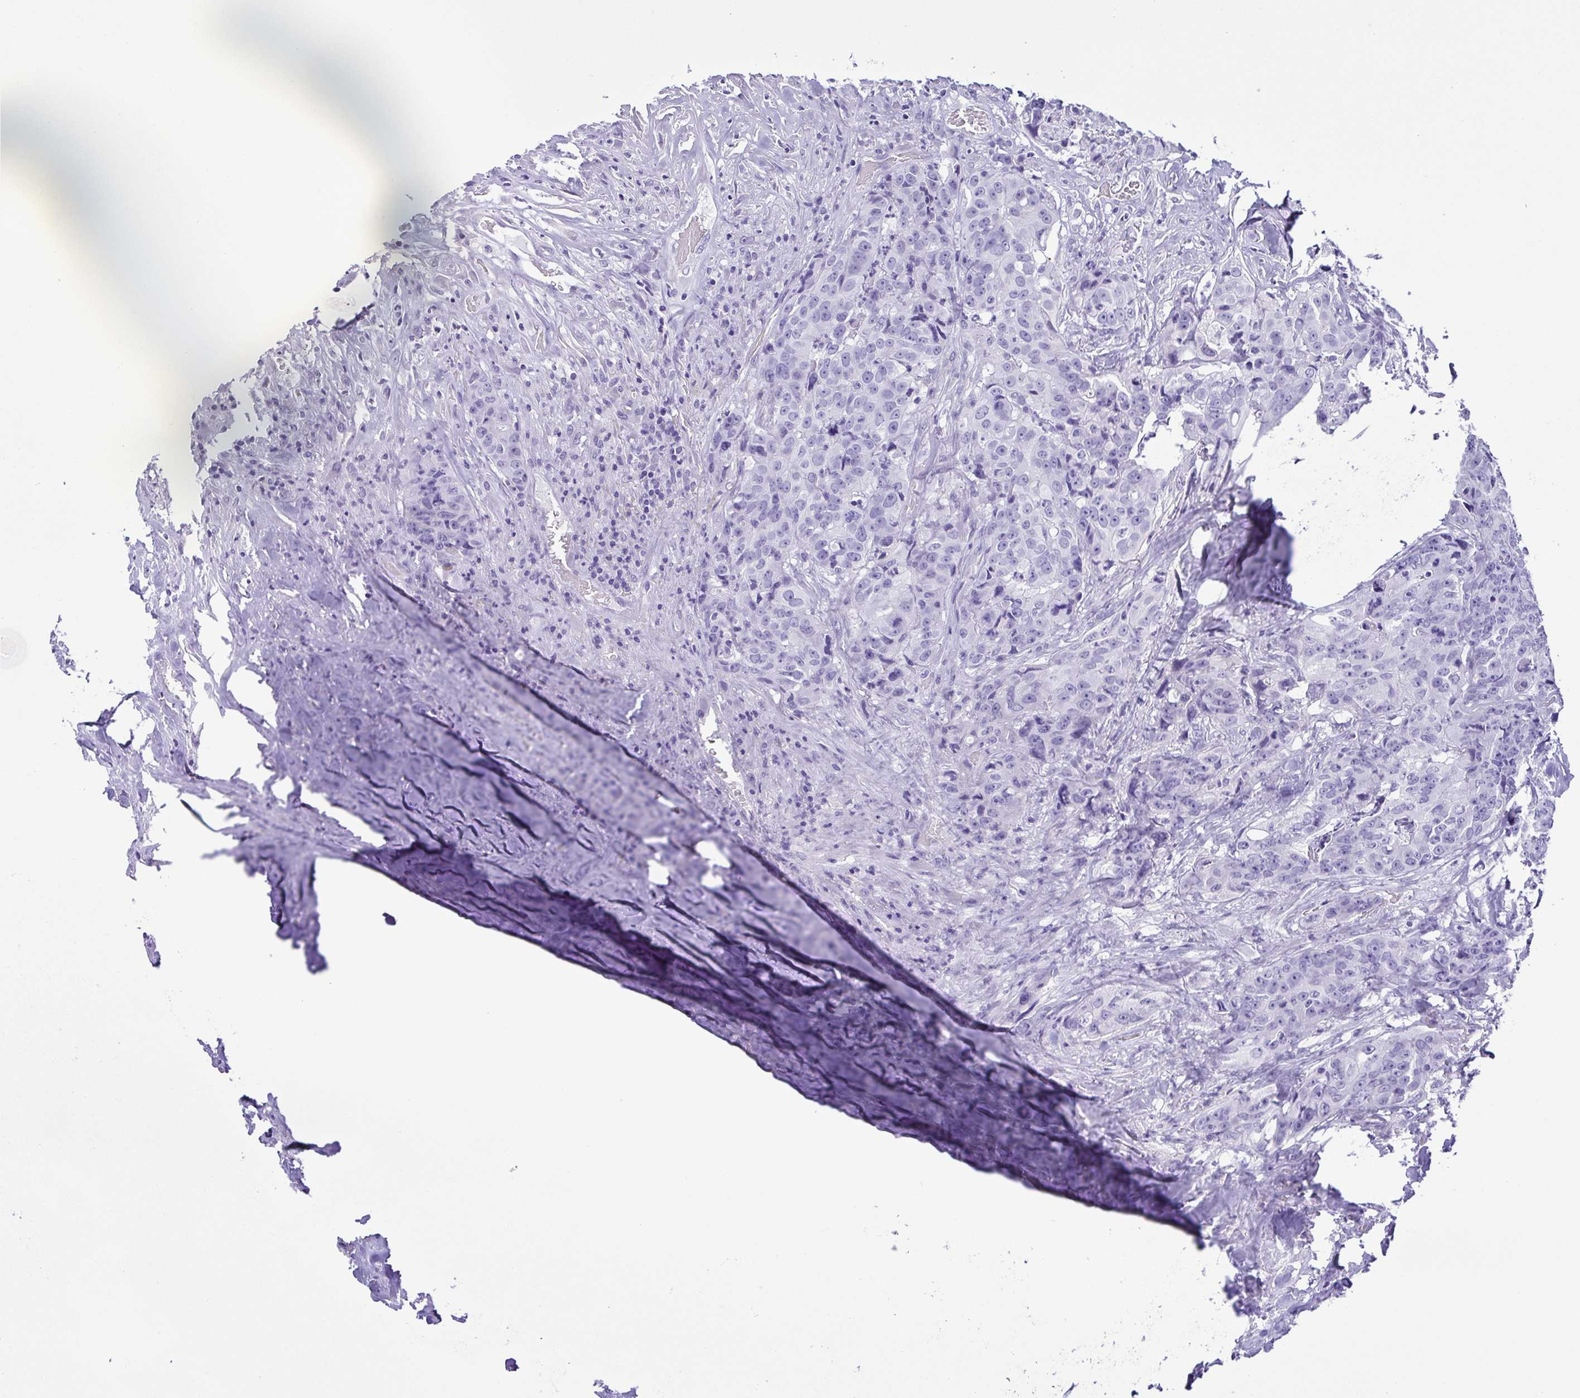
{"staining": {"intensity": "negative", "quantity": "none", "location": "none"}, "tissue": "colorectal cancer", "cell_type": "Tumor cells", "image_type": "cancer", "snomed": [{"axis": "morphology", "description": "Adenocarcinoma, NOS"}, {"axis": "topography", "description": "Rectum"}], "caption": "Immunohistochemistry (IHC) of colorectal cancer (adenocarcinoma) exhibits no expression in tumor cells.", "gene": "PAK3", "patient": {"sex": "female", "age": 62}}